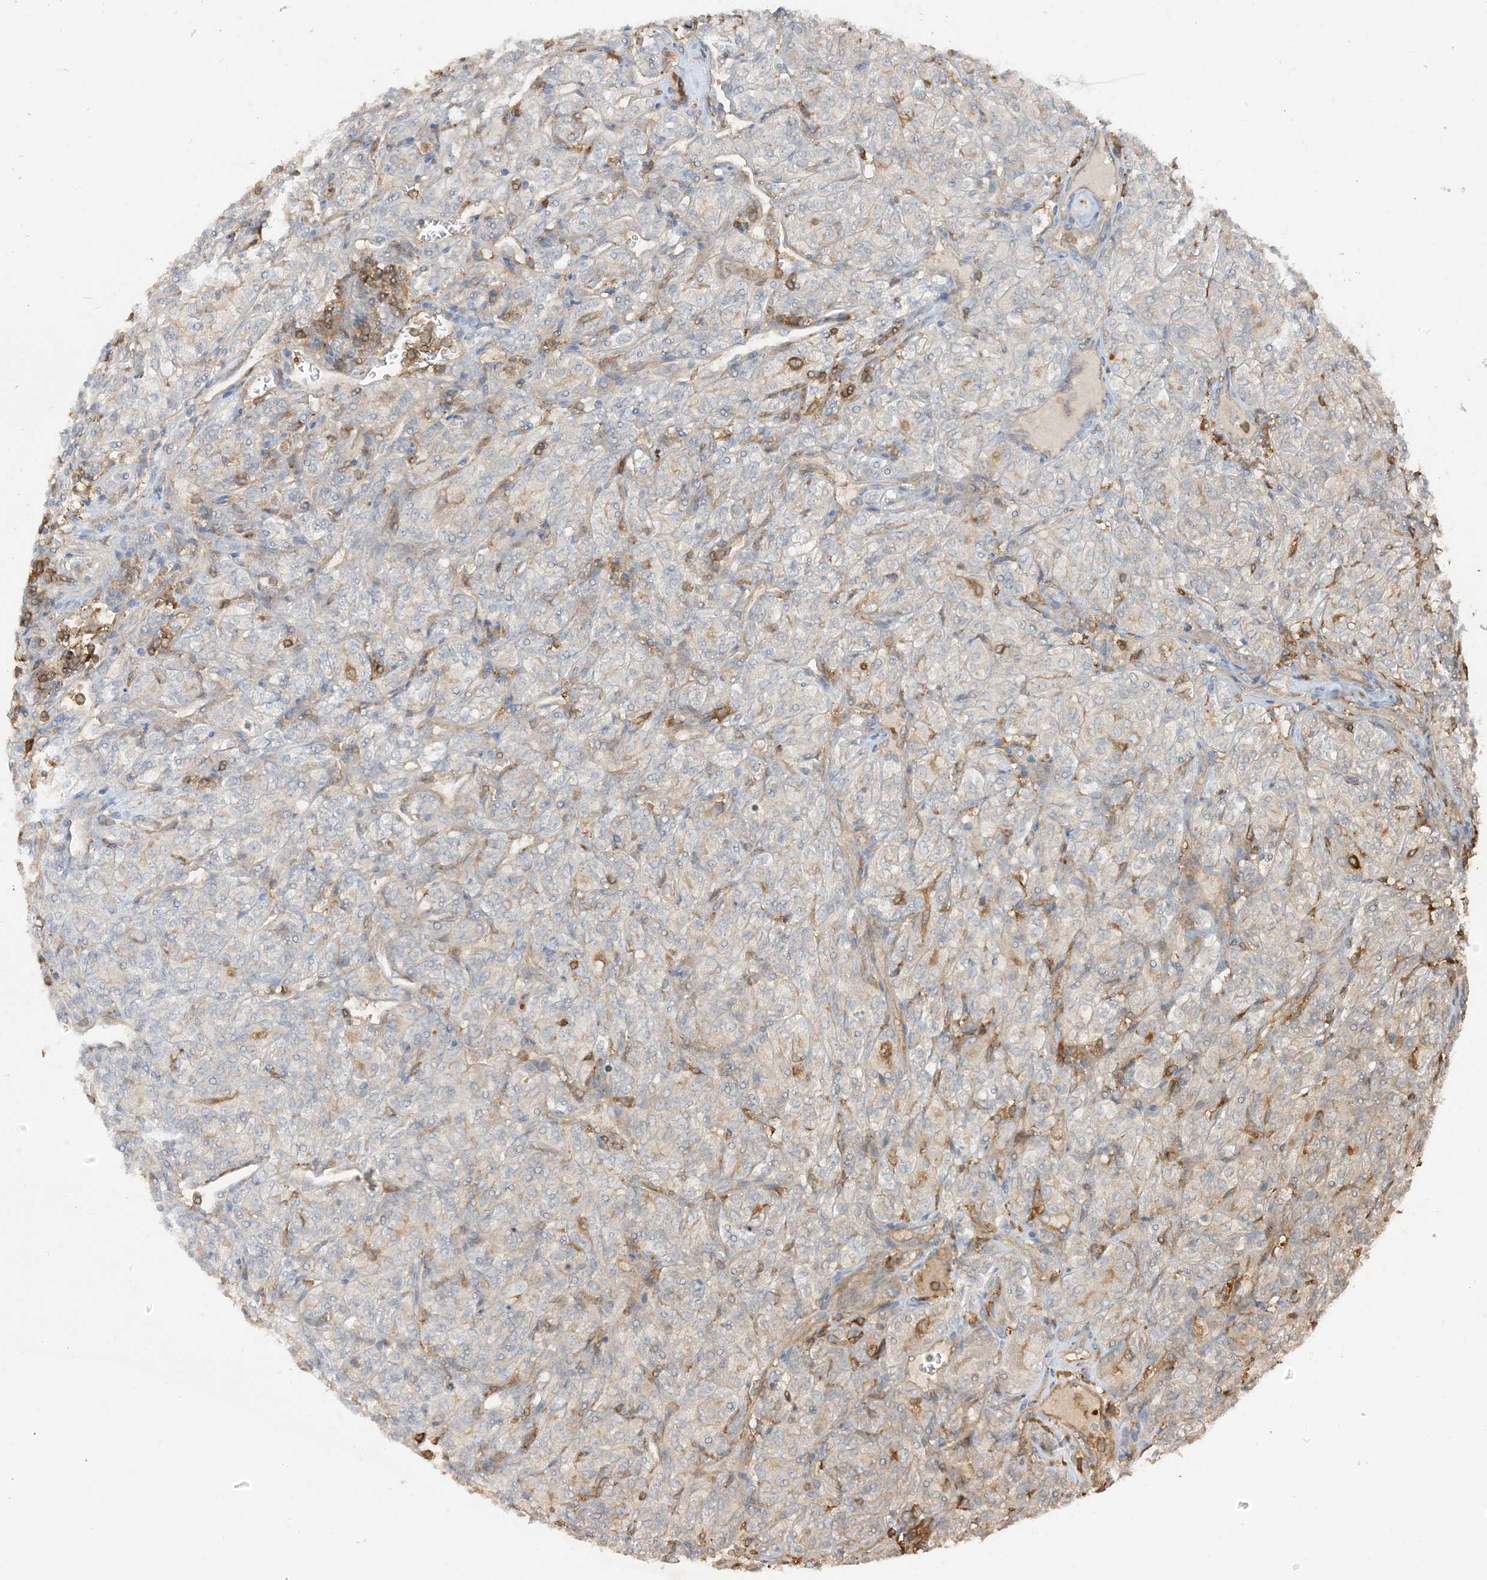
{"staining": {"intensity": "negative", "quantity": "none", "location": "none"}, "tissue": "renal cancer", "cell_type": "Tumor cells", "image_type": "cancer", "snomed": [{"axis": "morphology", "description": "Adenocarcinoma, NOS"}, {"axis": "topography", "description": "Kidney"}], "caption": "Tumor cells are negative for protein expression in human renal cancer.", "gene": "CAPZB", "patient": {"sex": "male", "age": 77}}